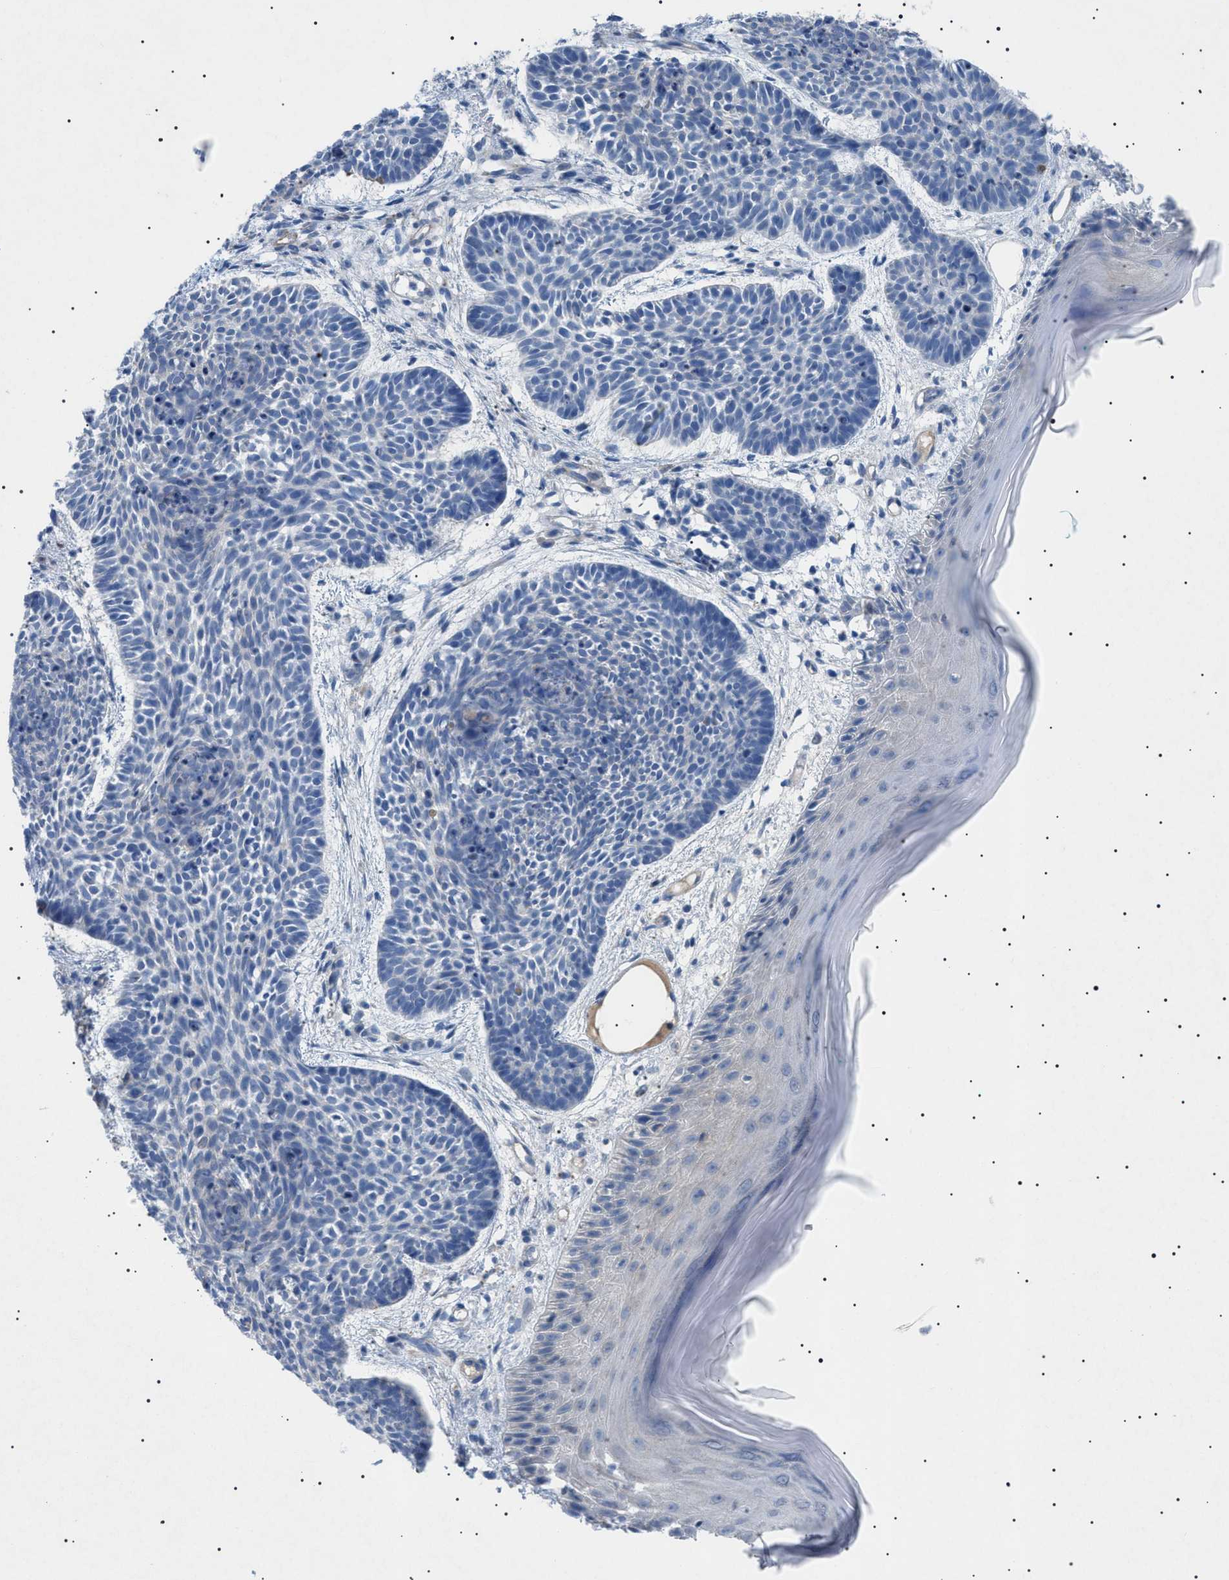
{"staining": {"intensity": "negative", "quantity": "none", "location": "none"}, "tissue": "skin cancer", "cell_type": "Tumor cells", "image_type": "cancer", "snomed": [{"axis": "morphology", "description": "Basal cell carcinoma"}, {"axis": "topography", "description": "Skin"}], "caption": "This is an immunohistochemistry (IHC) photomicrograph of human skin cancer. There is no expression in tumor cells.", "gene": "ADAMTS1", "patient": {"sex": "male", "age": 60}}